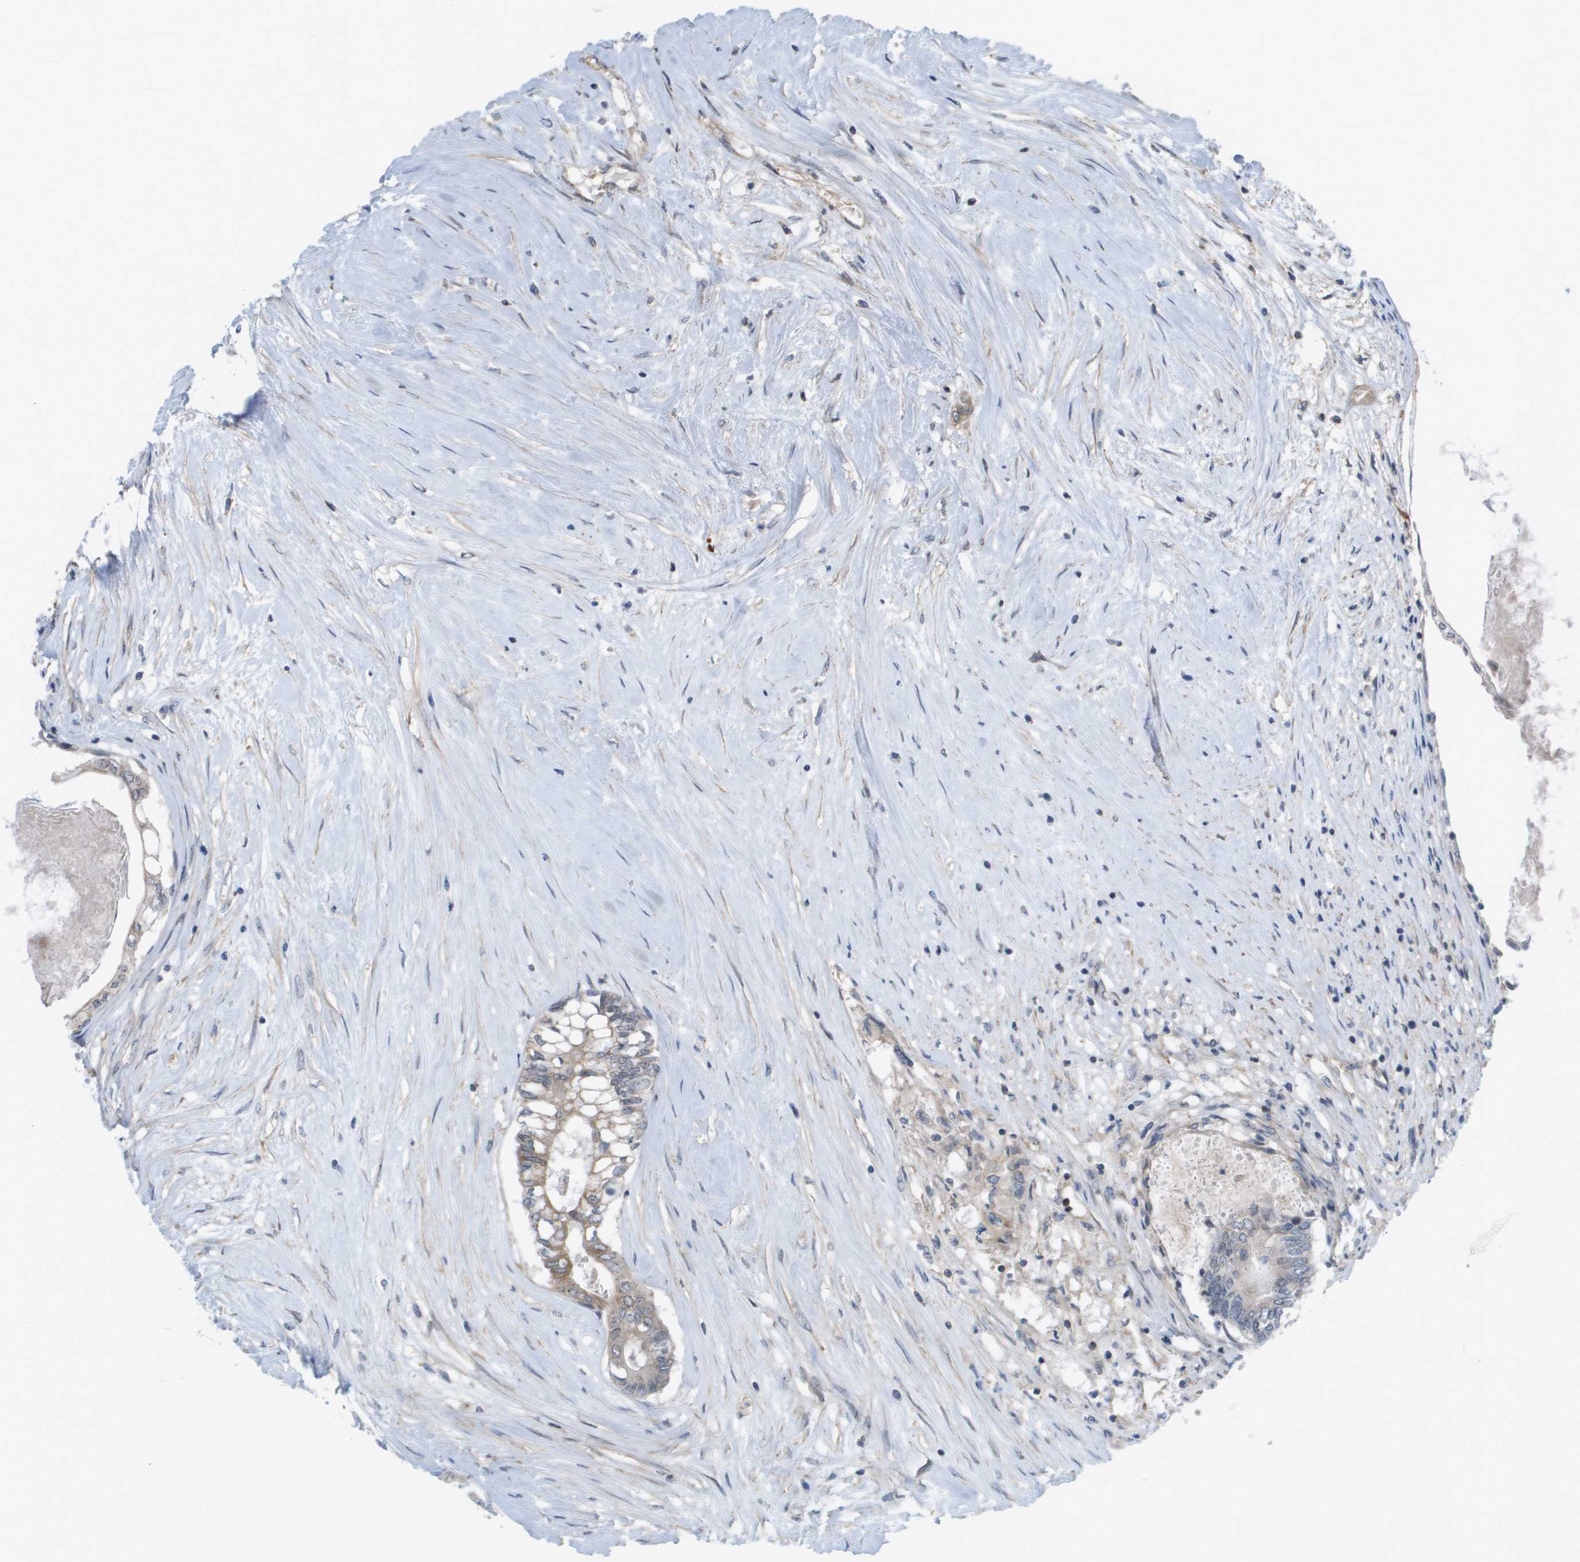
{"staining": {"intensity": "weak", "quantity": "<25%", "location": "cytoplasmic/membranous"}, "tissue": "colorectal cancer", "cell_type": "Tumor cells", "image_type": "cancer", "snomed": [{"axis": "morphology", "description": "Adenocarcinoma, NOS"}, {"axis": "topography", "description": "Rectum"}], "caption": "A histopathology image of colorectal adenocarcinoma stained for a protein shows no brown staining in tumor cells. The staining is performed using DAB brown chromogen with nuclei counter-stained in using hematoxylin.", "gene": "MTARC2", "patient": {"sex": "male", "age": 63}}